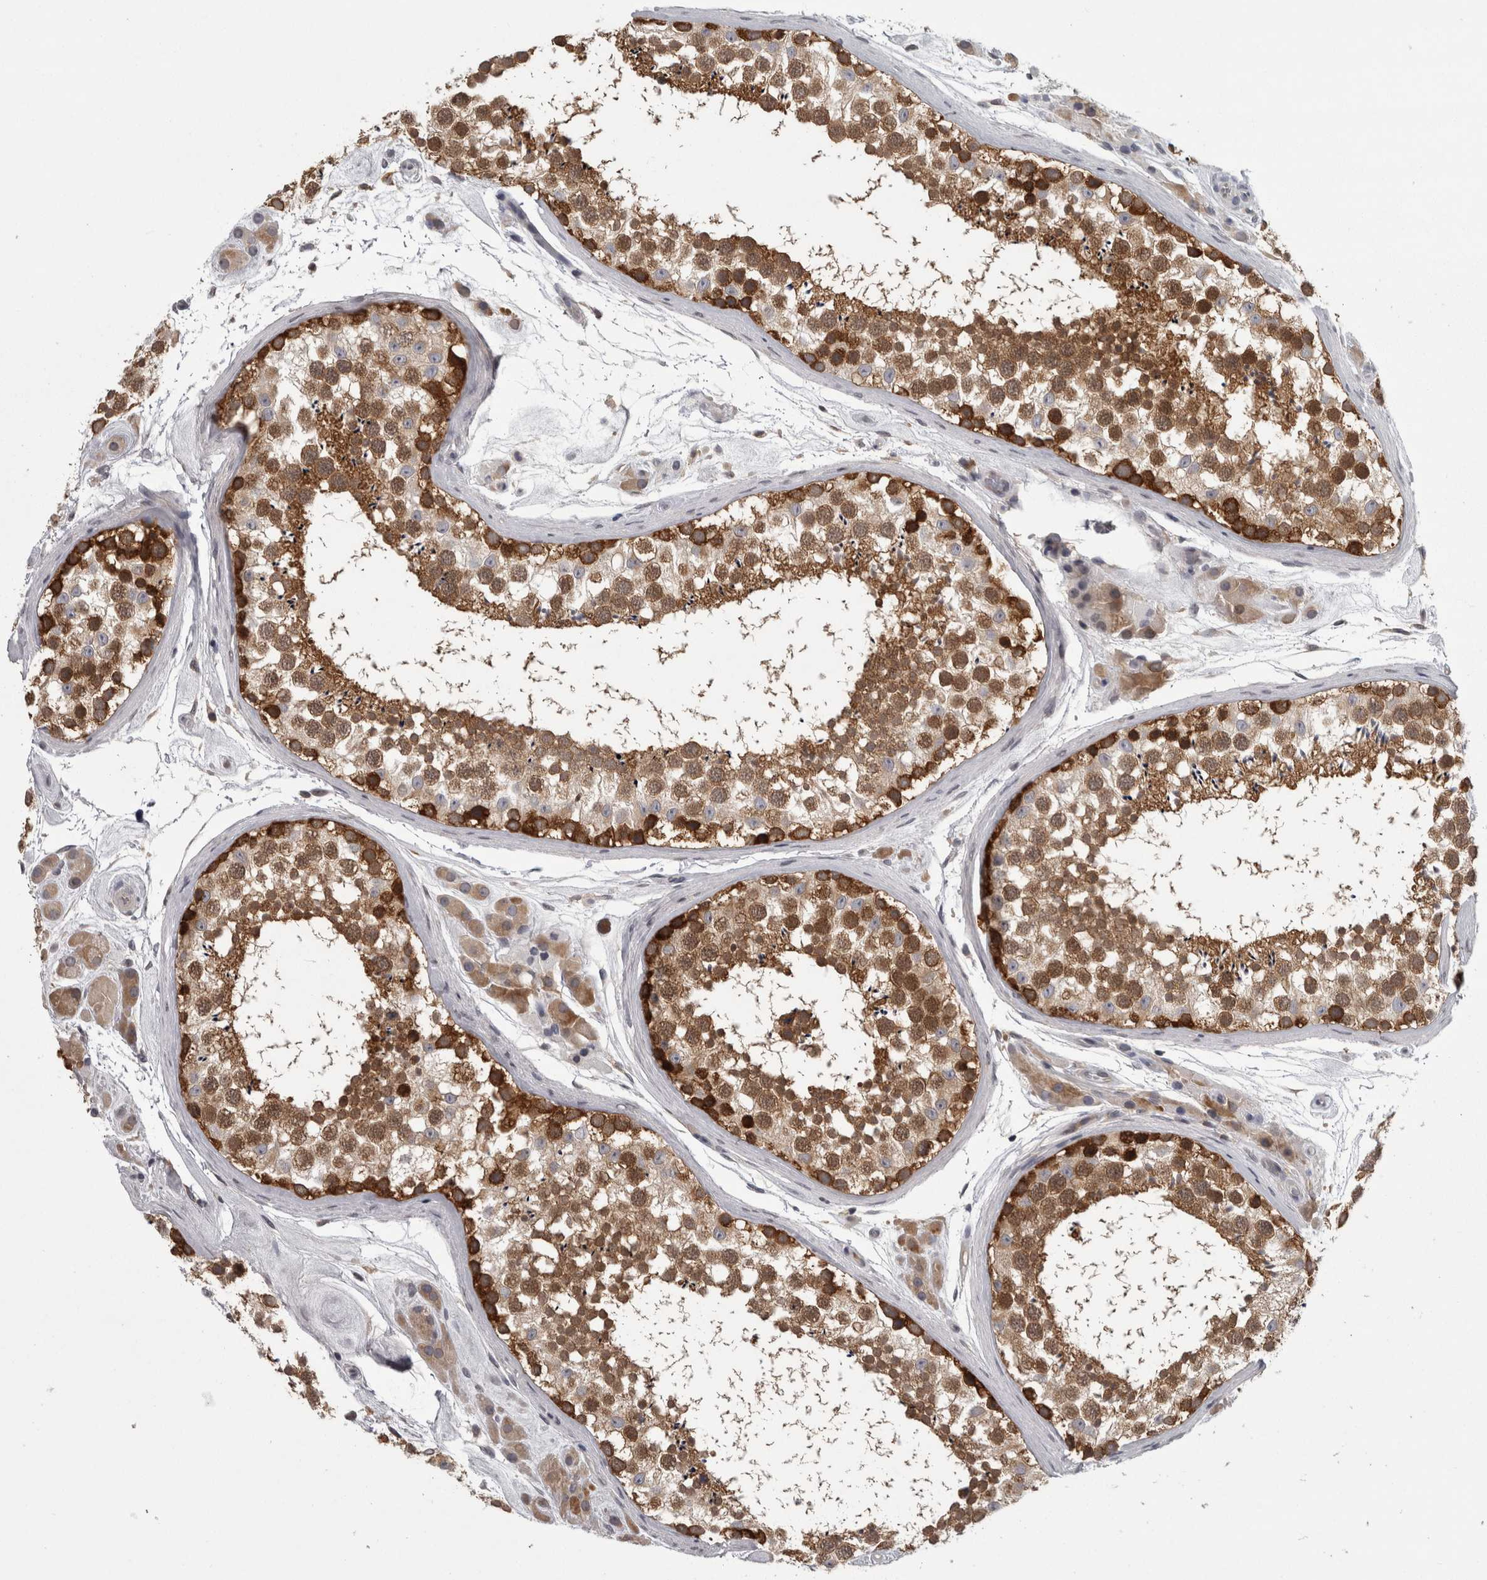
{"staining": {"intensity": "strong", "quantity": ">75%", "location": "cytoplasmic/membranous"}, "tissue": "testis", "cell_type": "Cells in seminiferous ducts", "image_type": "normal", "snomed": [{"axis": "morphology", "description": "Normal tissue, NOS"}, {"axis": "topography", "description": "Testis"}], "caption": "Unremarkable testis was stained to show a protein in brown. There is high levels of strong cytoplasmic/membranous expression in approximately >75% of cells in seminiferous ducts.", "gene": "CACYBP", "patient": {"sex": "male", "age": 46}}